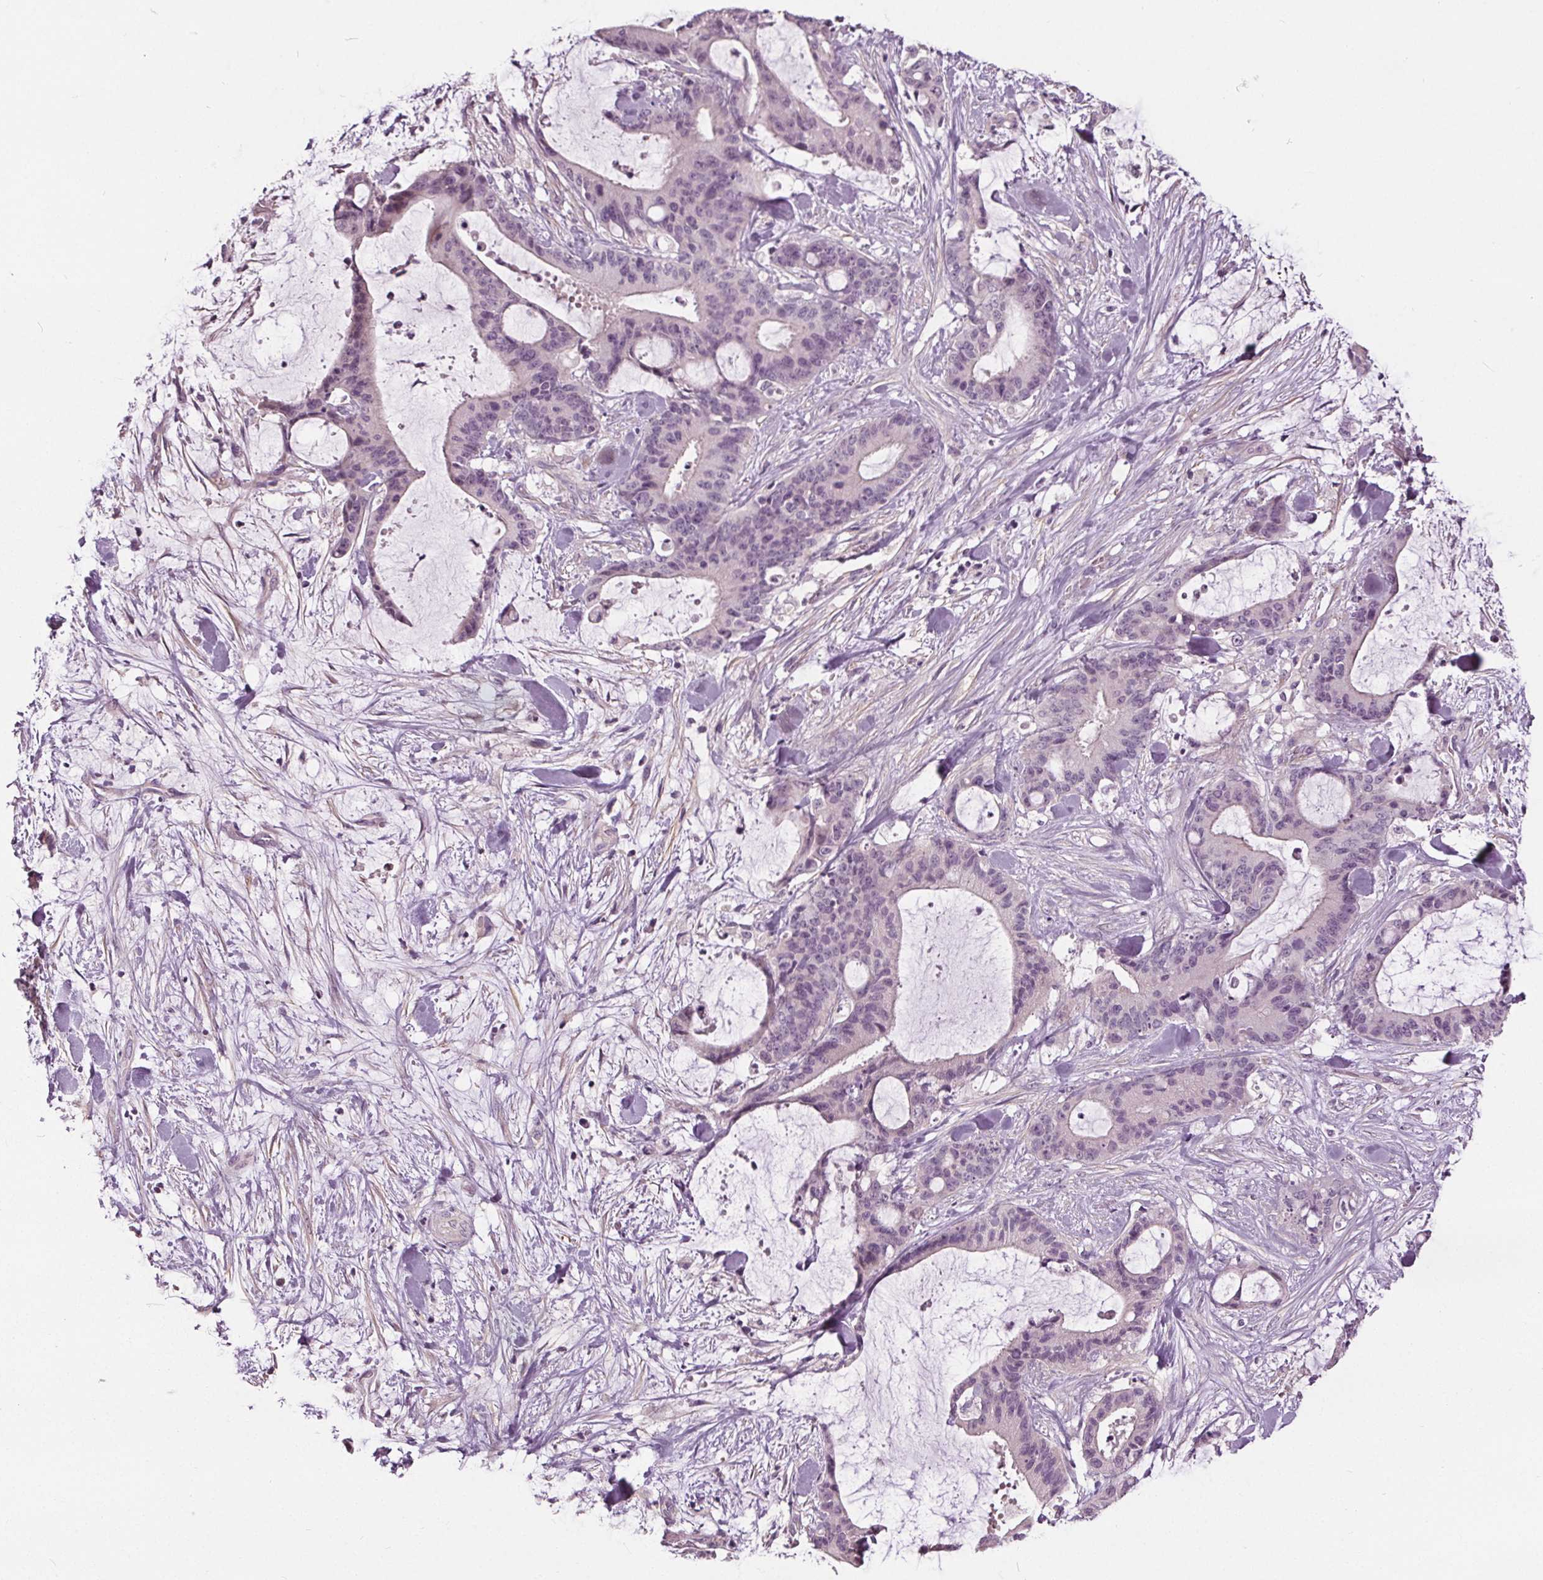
{"staining": {"intensity": "negative", "quantity": "none", "location": "none"}, "tissue": "liver cancer", "cell_type": "Tumor cells", "image_type": "cancer", "snomed": [{"axis": "morphology", "description": "Cholangiocarcinoma"}, {"axis": "topography", "description": "Liver"}], "caption": "Immunohistochemistry (IHC) of liver cholangiocarcinoma demonstrates no staining in tumor cells. The staining is performed using DAB brown chromogen with nuclei counter-stained in using hematoxylin.", "gene": "RASA1", "patient": {"sex": "female", "age": 73}}